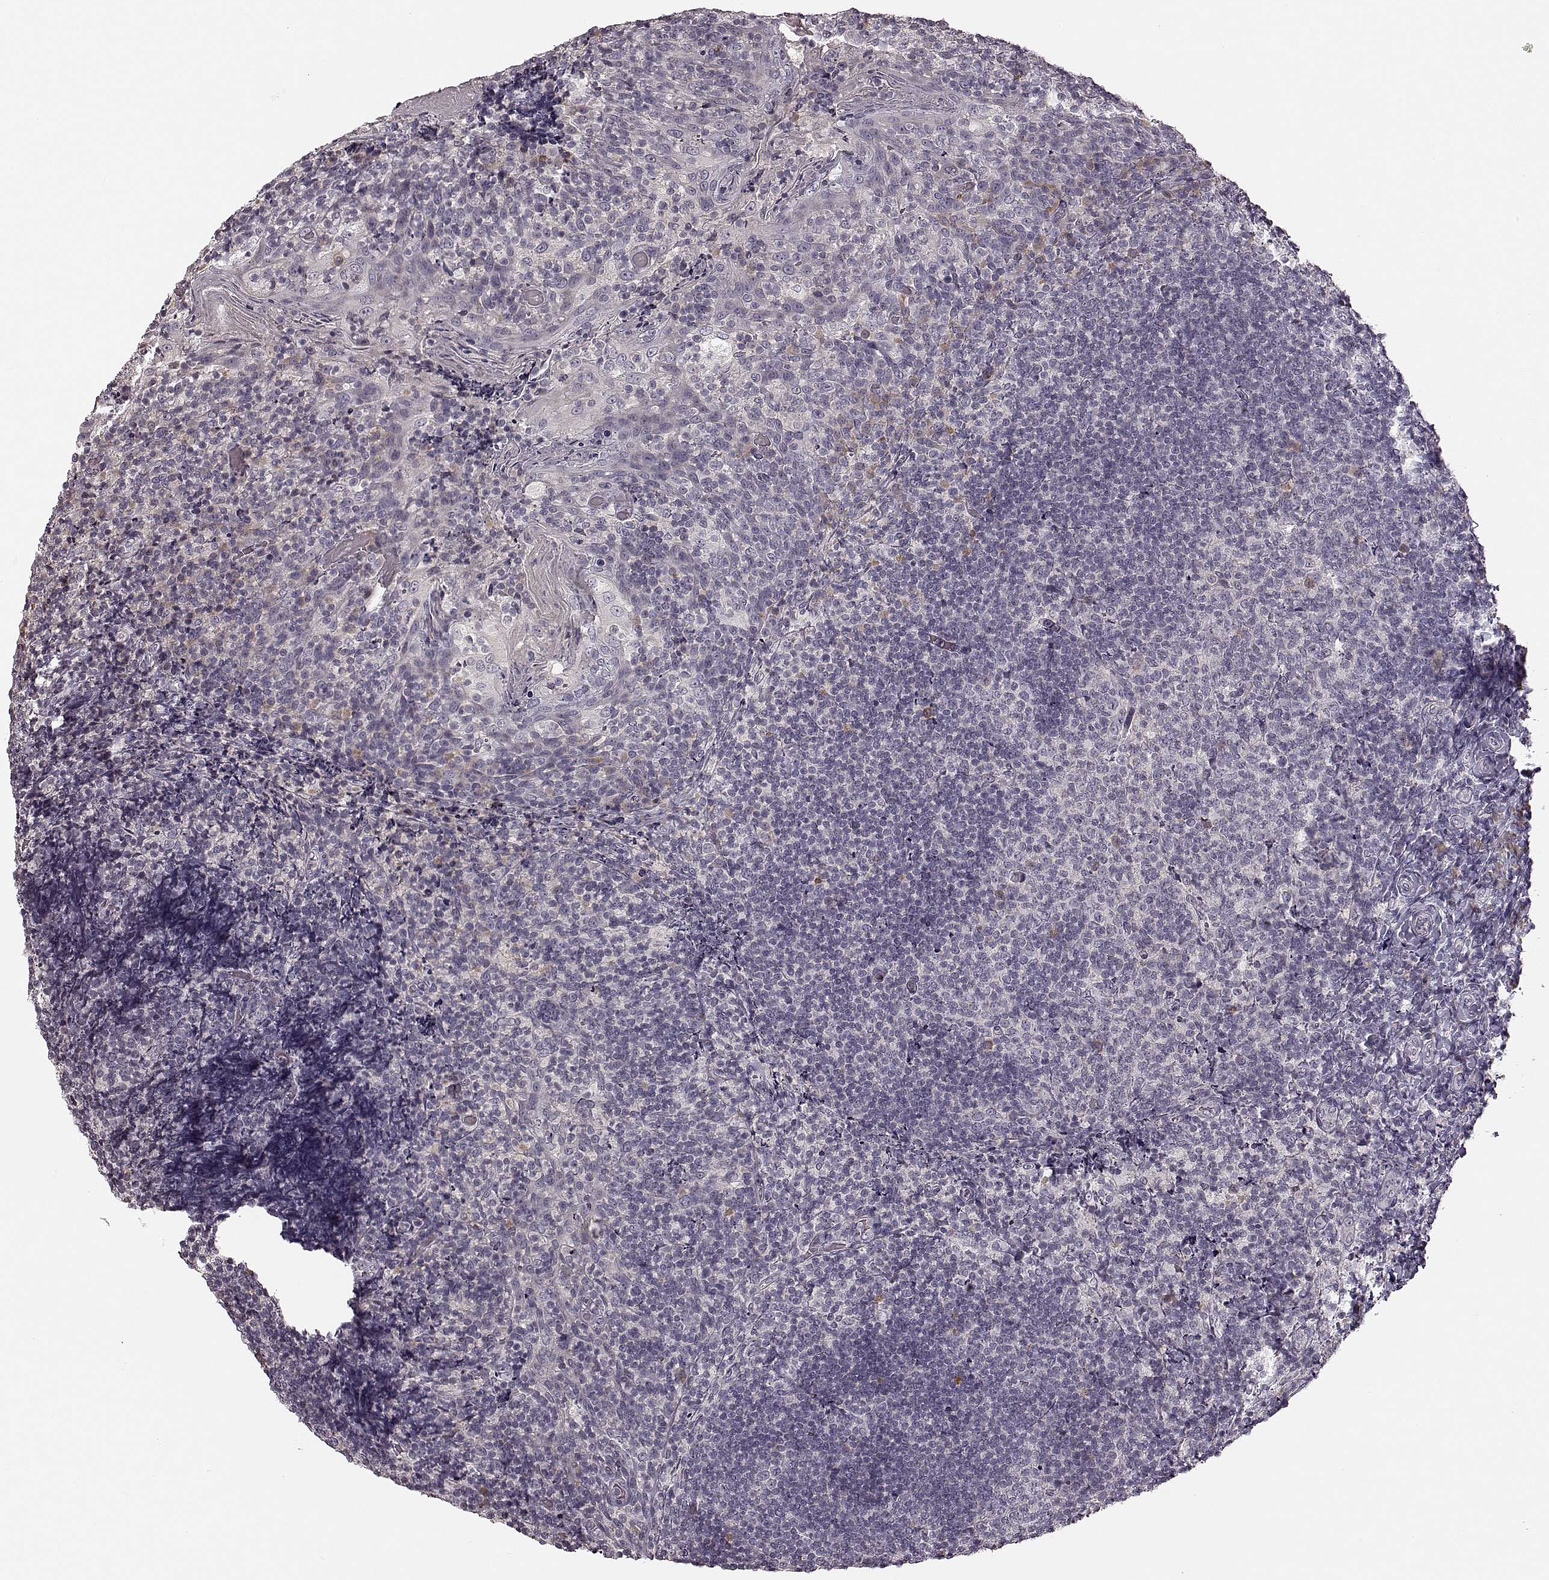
{"staining": {"intensity": "negative", "quantity": "none", "location": "none"}, "tissue": "tonsil", "cell_type": "Germinal center cells", "image_type": "normal", "snomed": [{"axis": "morphology", "description": "Normal tissue, NOS"}, {"axis": "topography", "description": "Tonsil"}], "caption": "Immunohistochemical staining of unremarkable tonsil exhibits no significant staining in germinal center cells. (Brightfield microscopy of DAB (3,3'-diaminobenzidine) IHC at high magnification).", "gene": "MIA", "patient": {"sex": "female", "age": 10}}